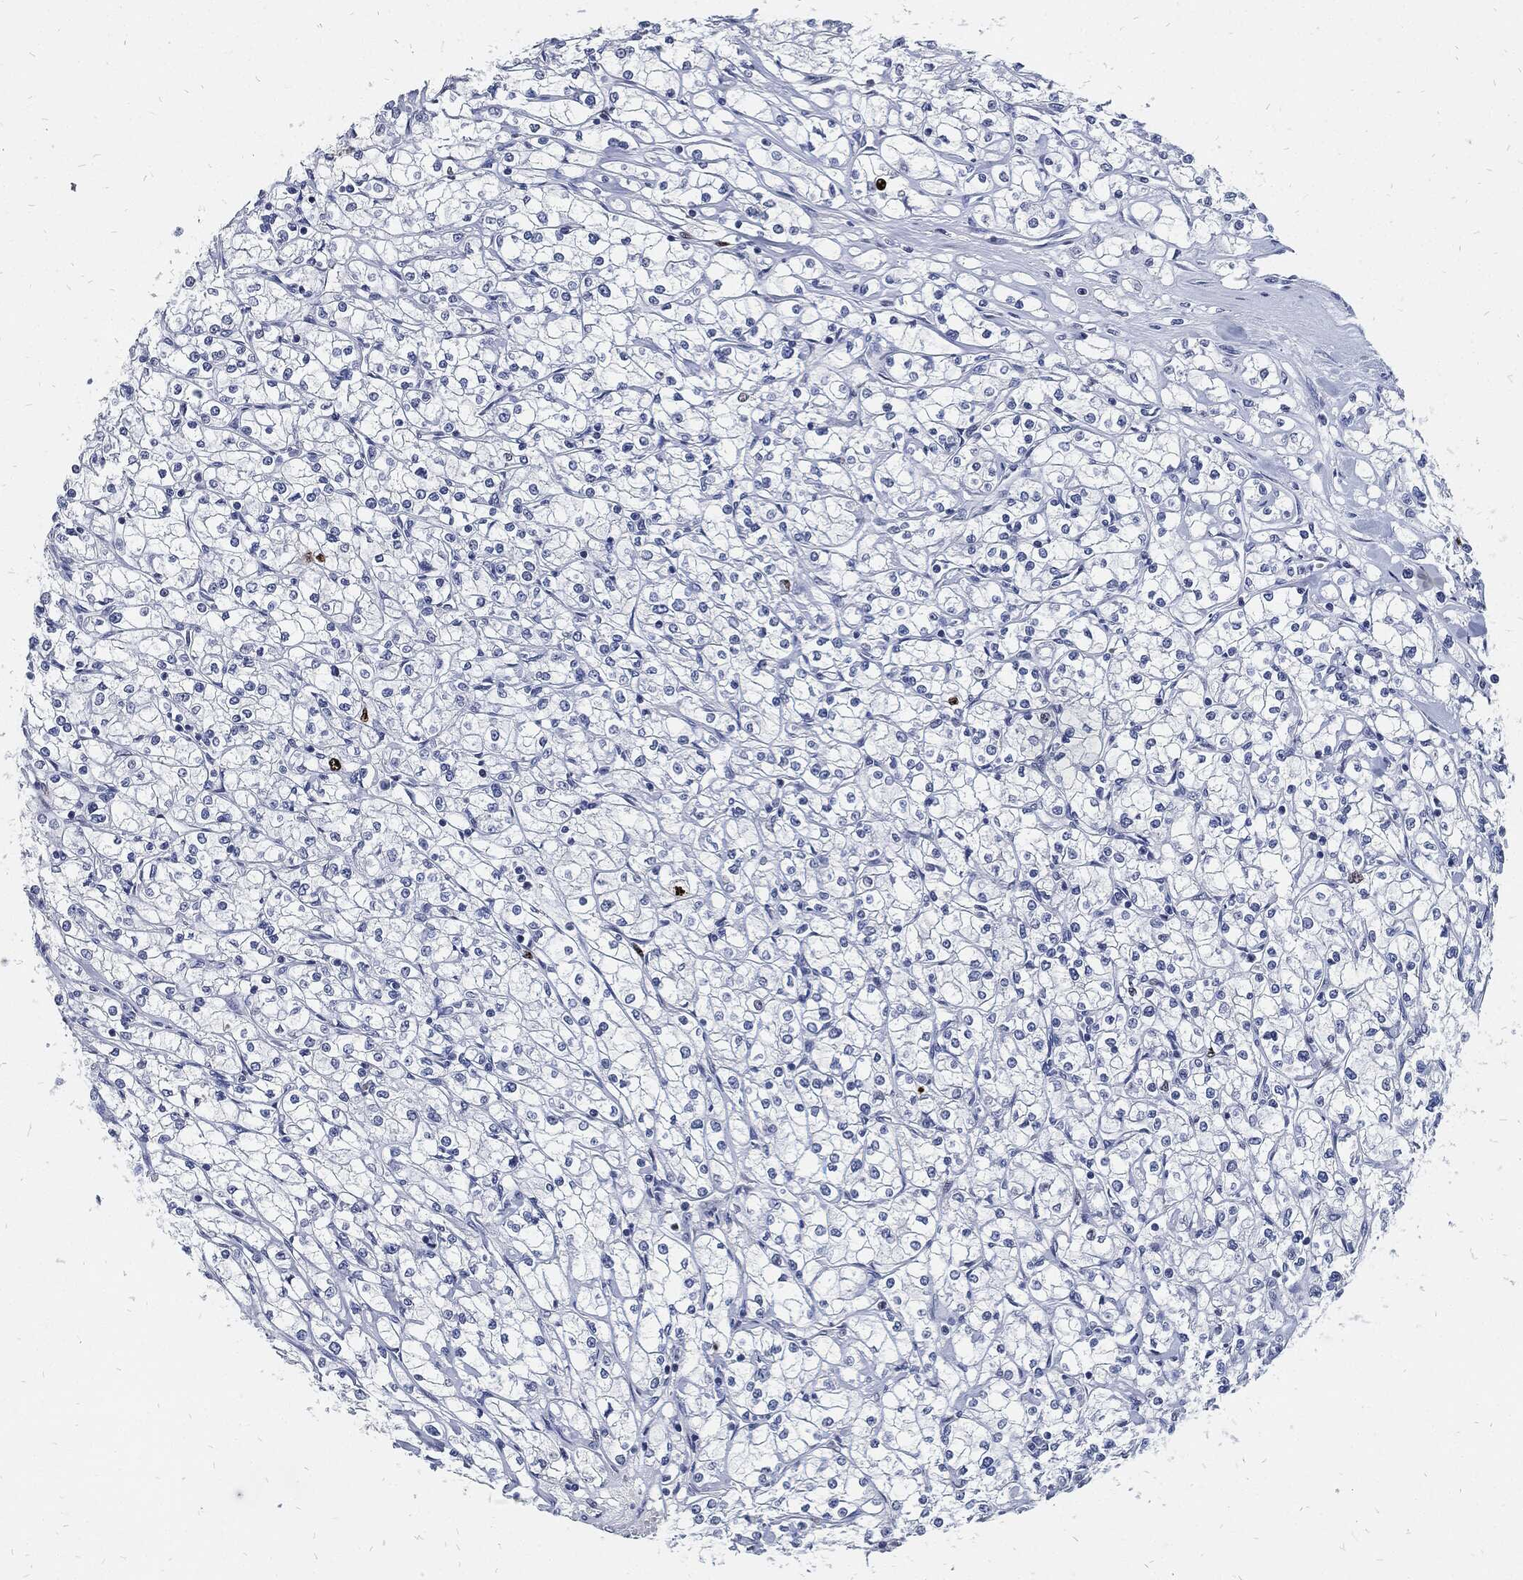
{"staining": {"intensity": "negative", "quantity": "none", "location": "none"}, "tissue": "renal cancer", "cell_type": "Tumor cells", "image_type": "cancer", "snomed": [{"axis": "morphology", "description": "Adenocarcinoma, NOS"}, {"axis": "topography", "description": "Kidney"}], "caption": "Image shows no significant protein positivity in tumor cells of renal adenocarcinoma.", "gene": "MKI67", "patient": {"sex": "male", "age": 67}}